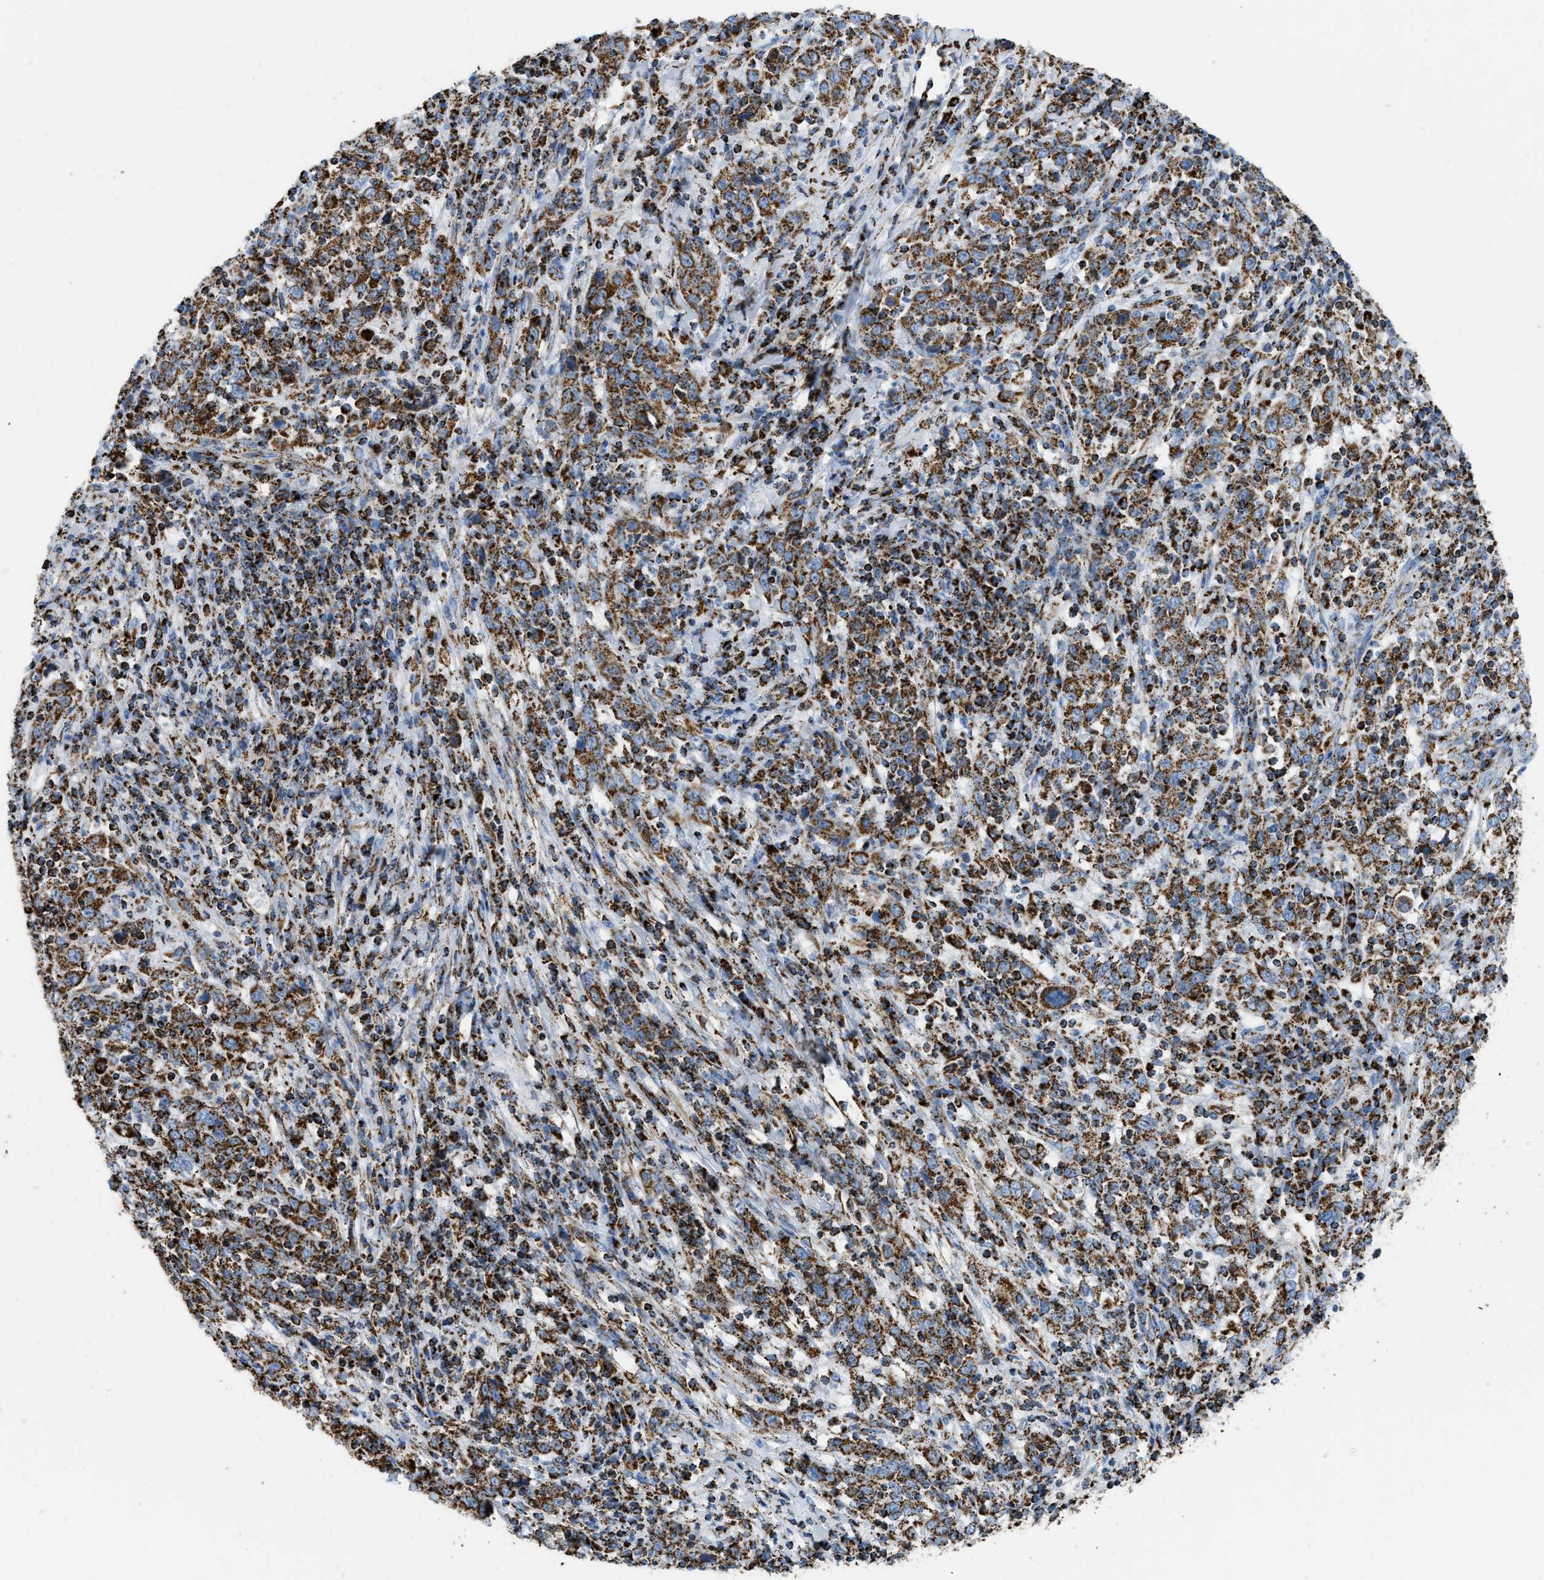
{"staining": {"intensity": "strong", "quantity": ">75%", "location": "cytoplasmic/membranous"}, "tissue": "cervical cancer", "cell_type": "Tumor cells", "image_type": "cancer", "snomed": [{"axis": "morphology", "description": "Squamous cell carcinoma, NOS"}, {"axis": "topography", "description": "Cervix"}], "caption": "DAB (3,3'-diaminobenzidine) immunohistochemical staining of cervical cancer (squamous cell carcinoma) reveals strong cytoplasmic/membranous protein staining in approximately >75% of tumor cells. Nuclei are stained in blue.", "gene": "ETFB", "patient": {"sex": "female", "age": 46}}